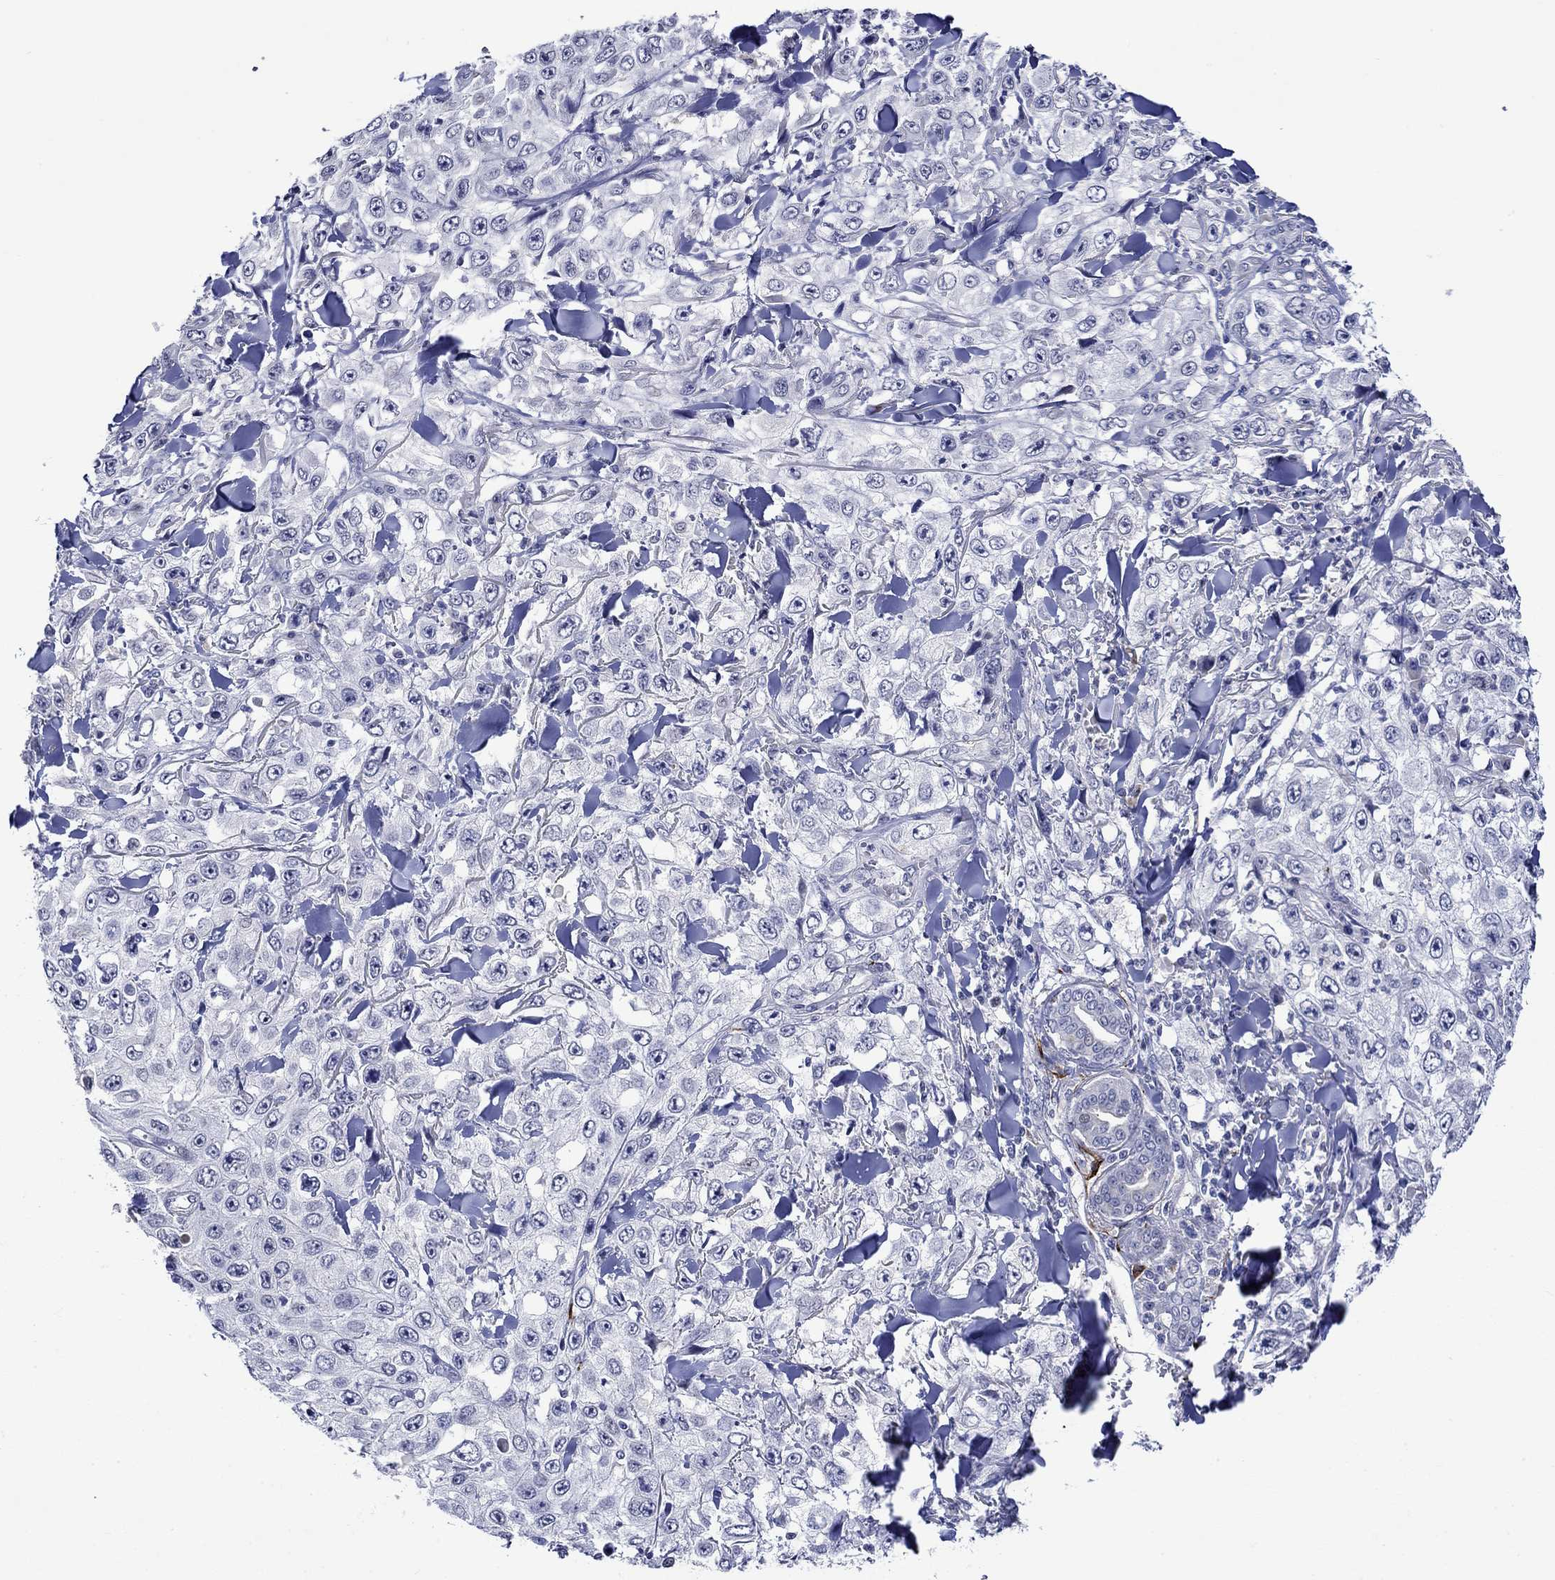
{"staining": {"intensity": "negative", "quantity": "none", "location": "none"}, "tissue": "skin cancer", "cell_type": "Tumor cells", "image_type": "cancer", "snomed": [{"axis": "morphology", "description": "Squamous cell carcinoma, NOS"}, {"axis": "topography", "description": "Skin"}], "caption": "Immunohistochemistry photomicrograph of neoplastic tissue: squamous cell carcinoma (skin) stained with DAB shows no significant protein staining in tumor cells.", "gene": "CRYAB", "patient": {"sex": "male", "age": 82}}